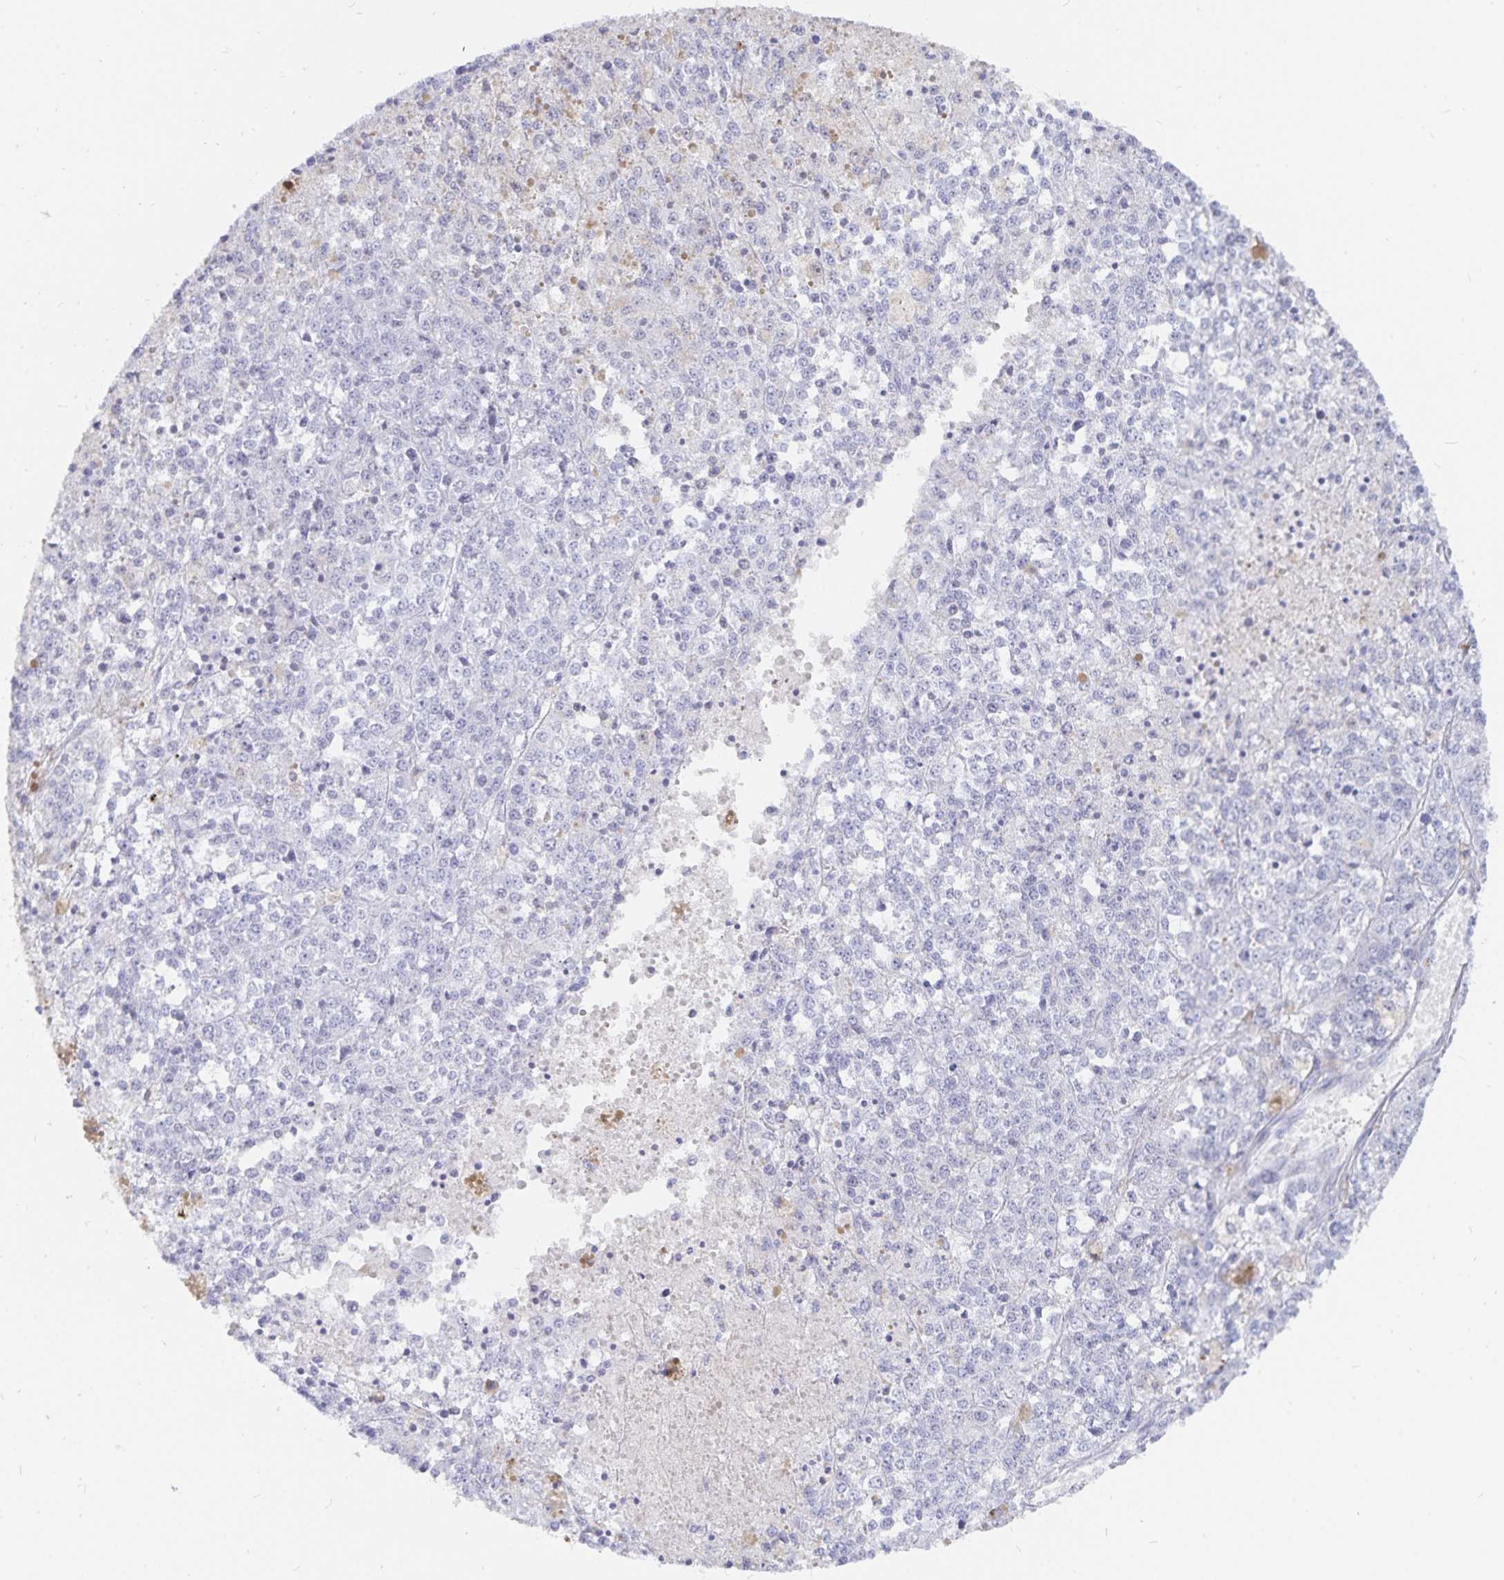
{"staining": {"intensity": "negative", "quantity": "none", "location": "none"}, "tissue": "melanoma", "cell_type": "Tumor cells", "image_type": "cancer", "snomed": [{"axis": "morphology", "description": "Malignant melanoma, Metastatic site"}, {"axis": "topography", "description": "Lymph node"}], "caption": "Image shows no protein expression in tumor cells of melanoma tissue.", "gene": "INSL5", "patient": {"sex": "female", "age": 64}}